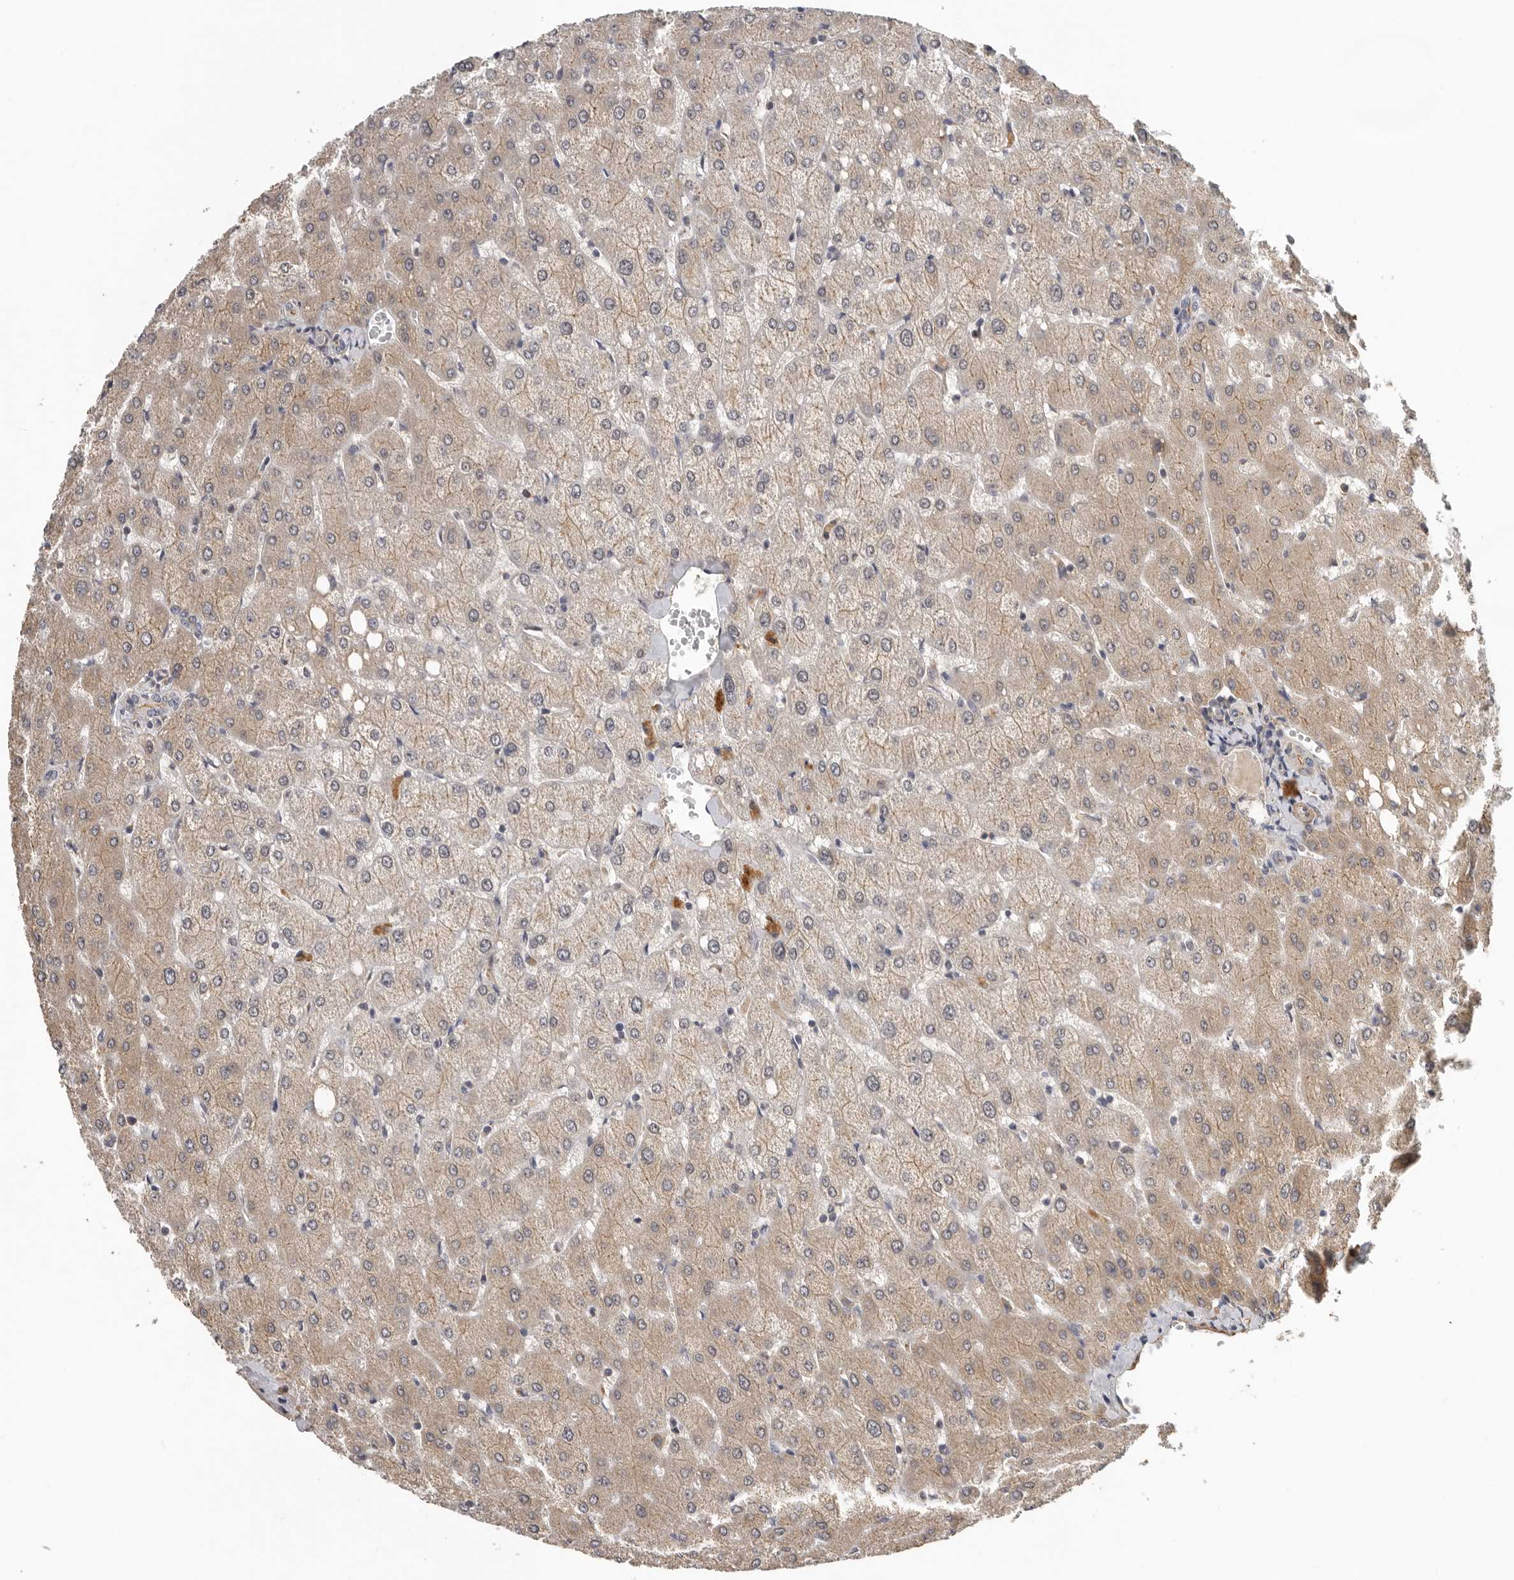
{"staining": {"intensity": "weak", "quantity": "<25%", "location": "cytoplasmic/membranous"}, "tissue": "liver", "cell_type": "Cholangiocytes", "image_type": "normal", "snomed": [{"axis": "morphology", "description": "Normal tissue, NOS"}, {"axis": "topography", "description": "Liver"}], "caption": "This is an immunohistochemistry histopathology image of benign human liver. There is no expression in cholangiocytes.", "gene": "RNF157", "patient": {"sex": "female", "age": 54}}